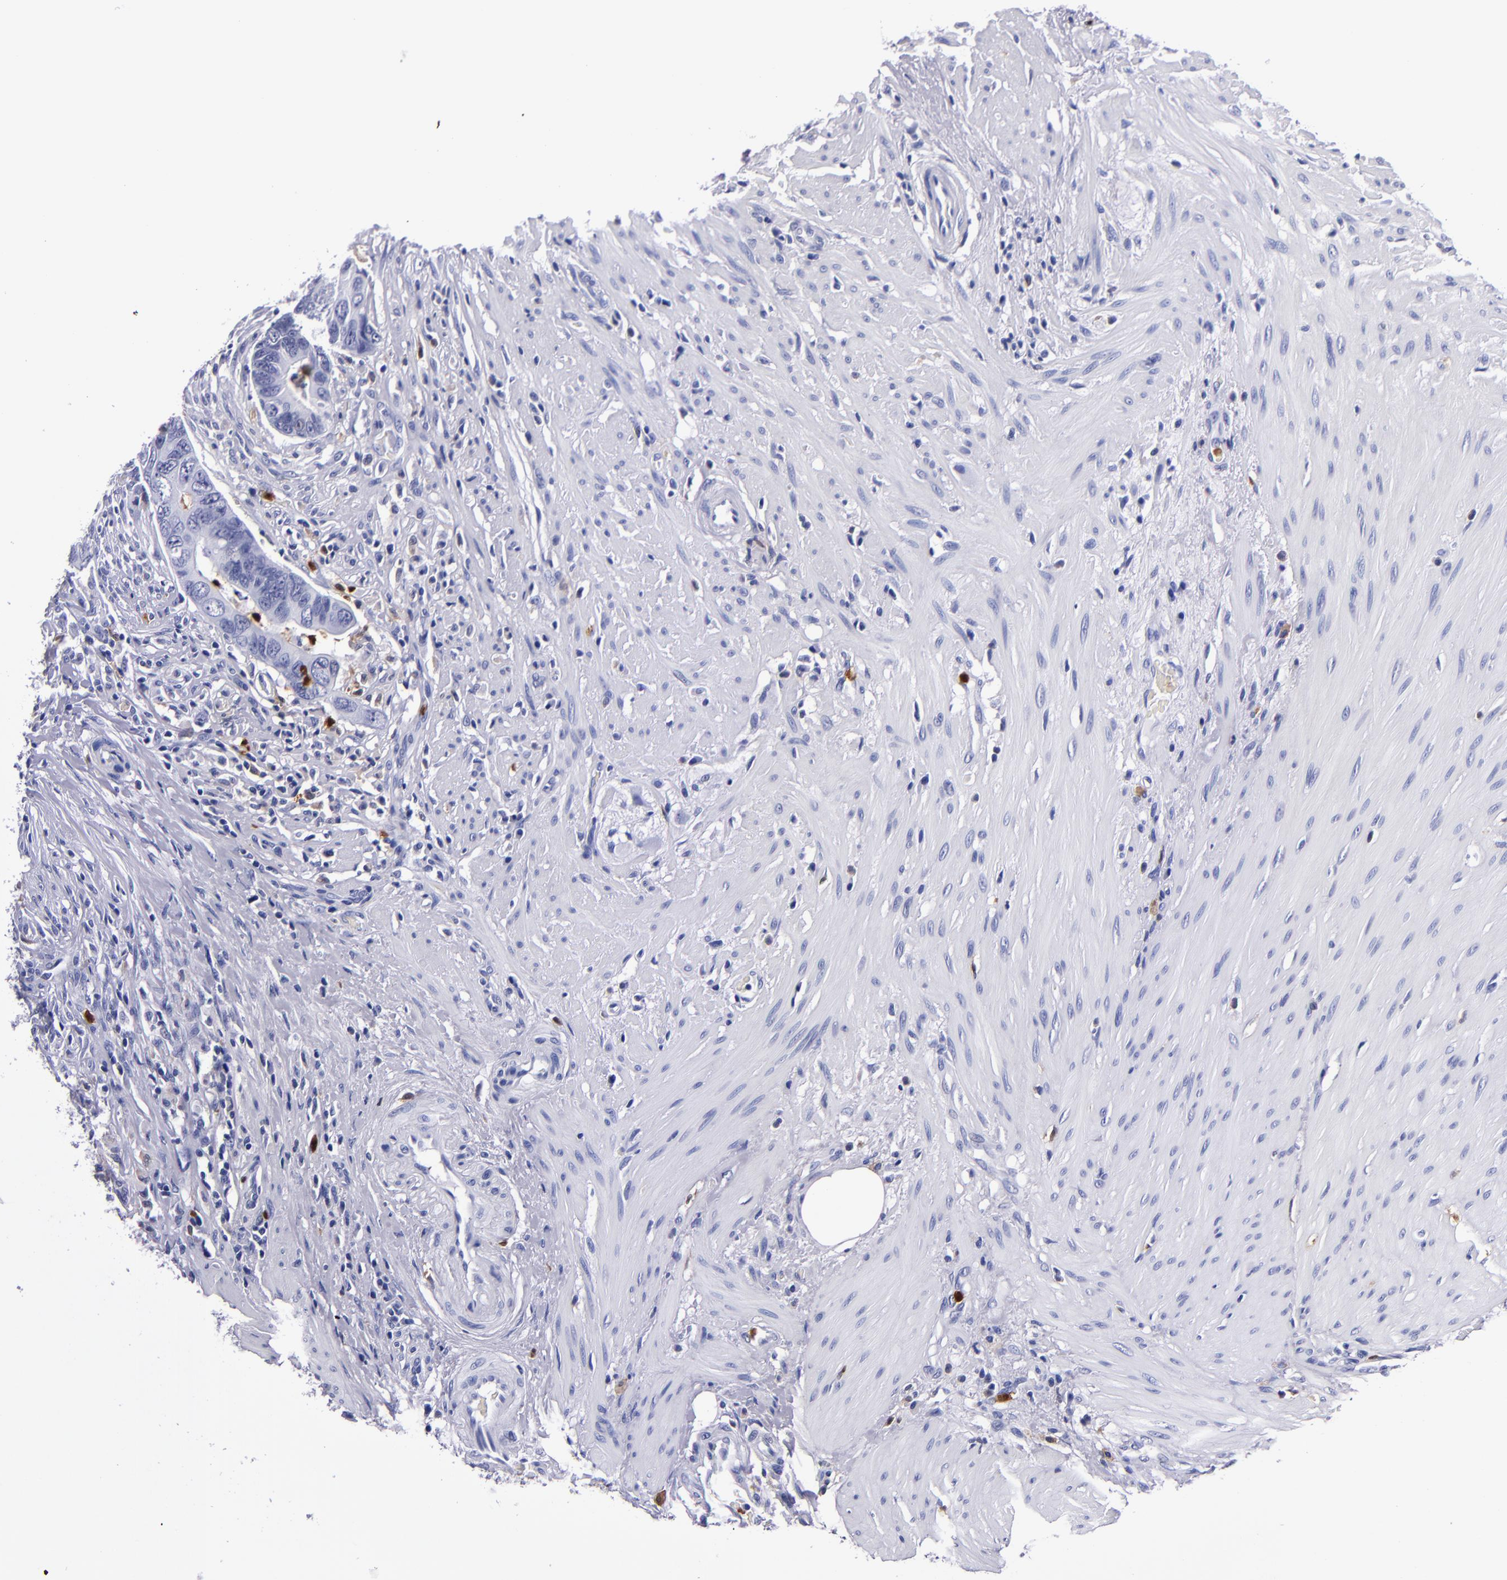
{"staining": {"intensity": "negative", "quantity": "none", "location": "none"}, "tissue": "colorectal cancer", "cell_type": "Tumor cells", "image_type": "cancer", "snomed": [{"axis": "morphology", "description": "Adenocarcinoma, NOS"}, {"axis": "topography", "description": "Rectum"}], "caption": "Tumor cells show no significant staining in colorectal cancer (adenocarcinoma).", "gene": "S100A8", "patient": {"sex": "male", "age": 53}}